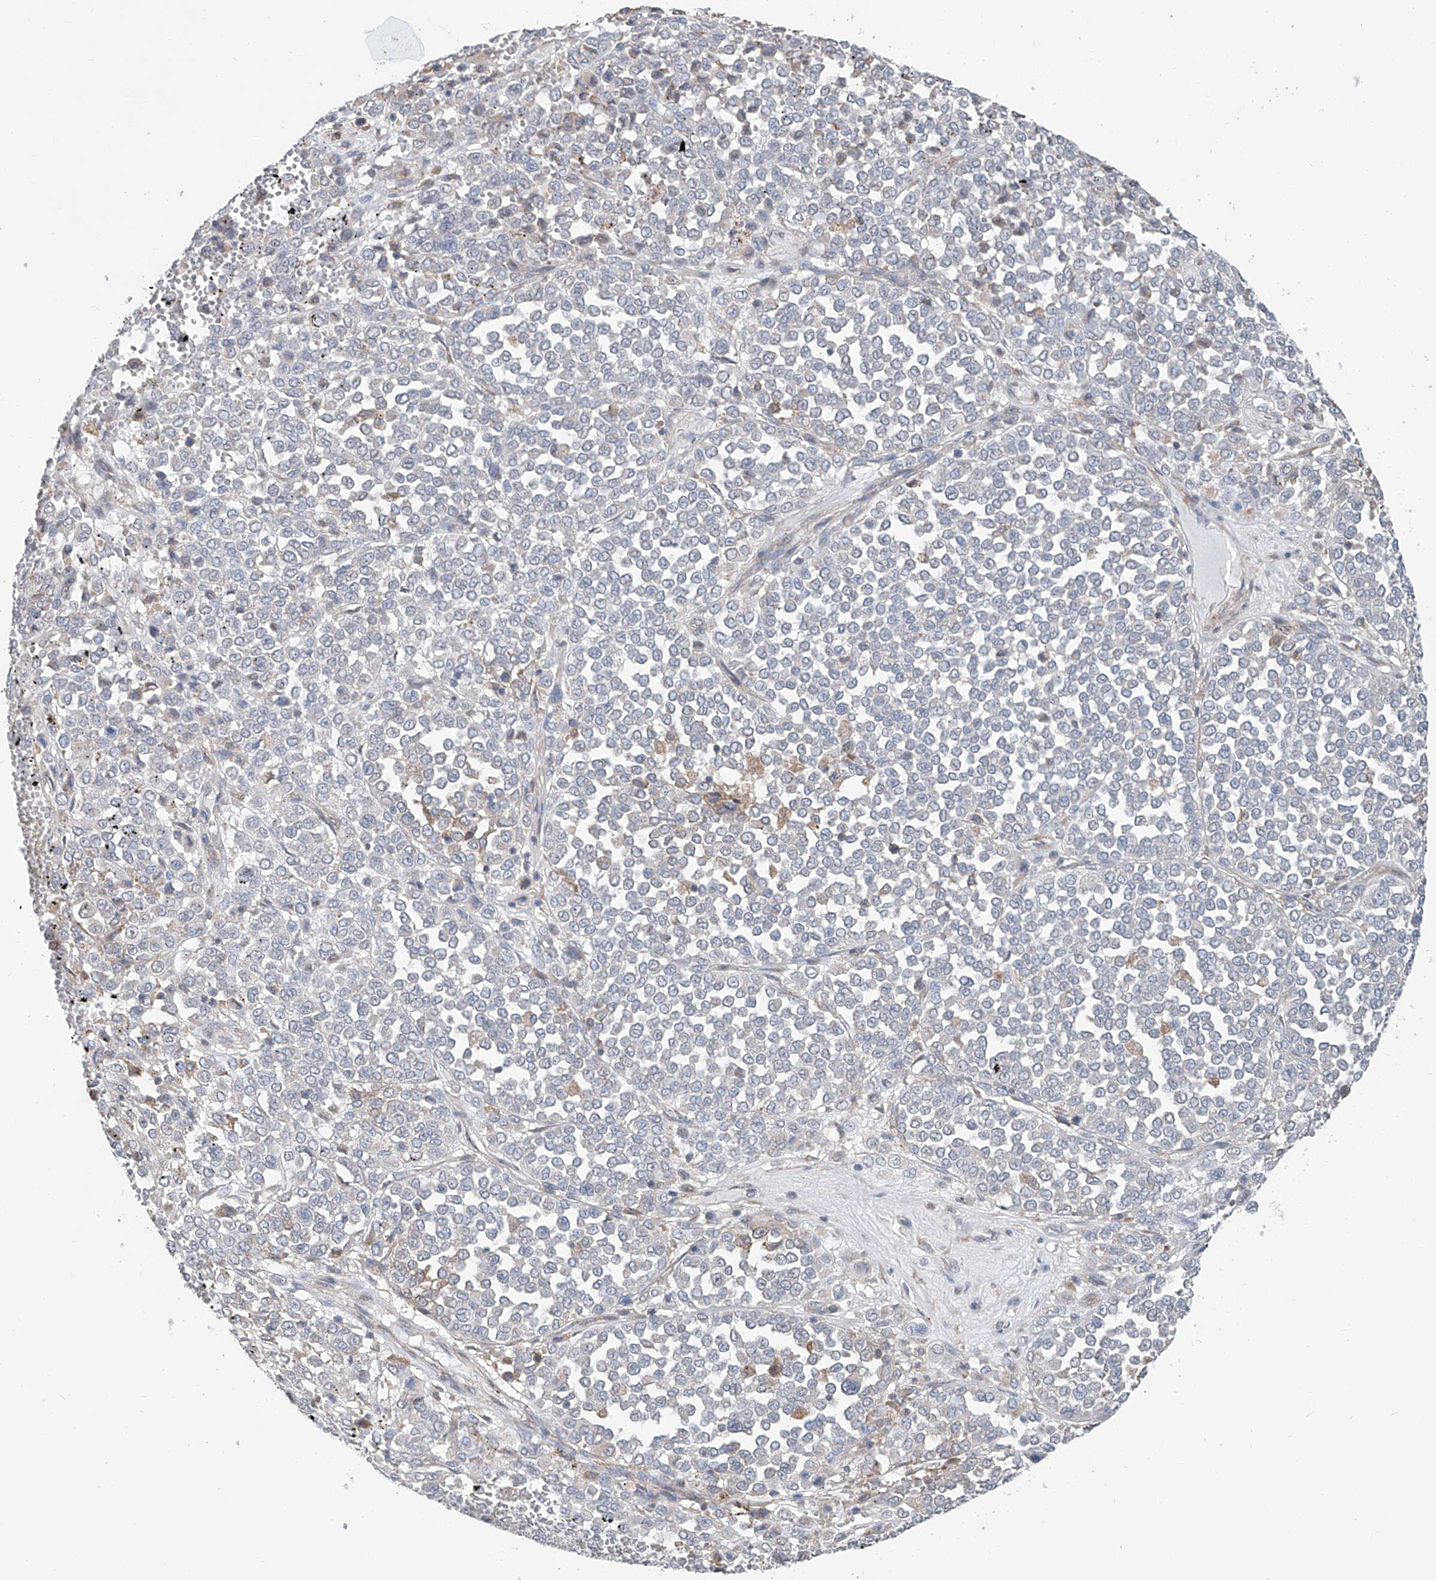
{"staining": {"intensity": "negative", "quantity": "none", "location": "none"}, "tissue": "melanoma", "cell_type": "Tumor cells", "image_type": "cancer", "snomed": [{"axis": "morphology", "description": "Malignant melanoma, Metastatic site"}, {"axis": "topography", "description": "Pancreas"}], "caption": "DAB (3,3'-diaminobenzidine) immunohistochemical staining of malignant melanoma (metastatic site) displays no significant staining in tumor cells.", "gene": "KCNK10", "patient": {"sex": "female", "age": 30}}